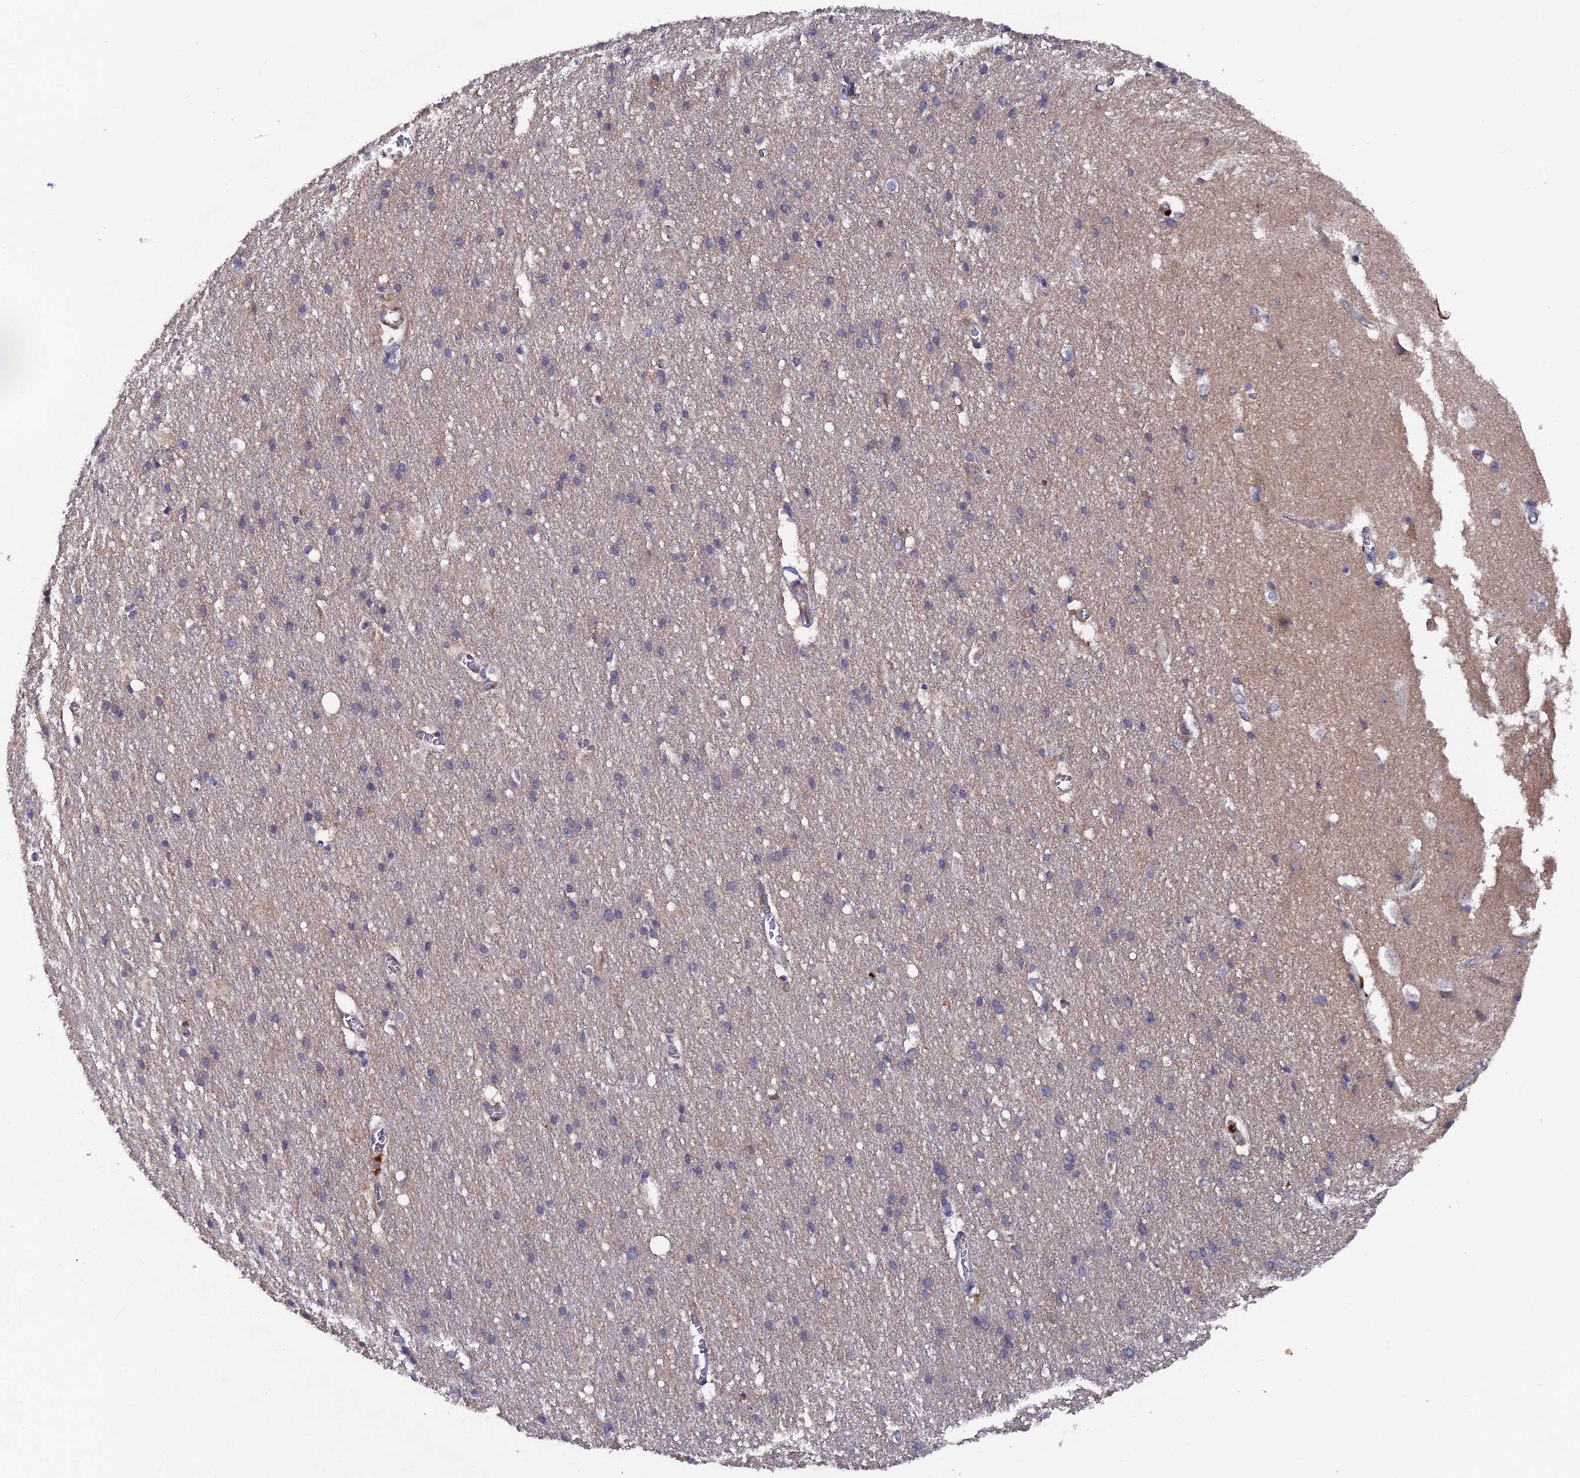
{"staining": {"intensity": "weak", "quantity": ">75%", "location": "cytoplasmic/membranous"}, "tissue": "cerebral cortex", "cell_type": "Endothelial cells", "image_type": "normal", "snomed": [{"axis": "morphology", "description": "Normal tissue, NOS"}, {"axis": "topography", "description": "Cerebral cortex"}], "caption": "Cerebral cortex stained for a protein (brown) displays weak cytoplasmic/membranous positive staining in approximately >75% of endothelial cells.", "gene": "TMC5", "patient": {"sex": "male", "age": 54}}